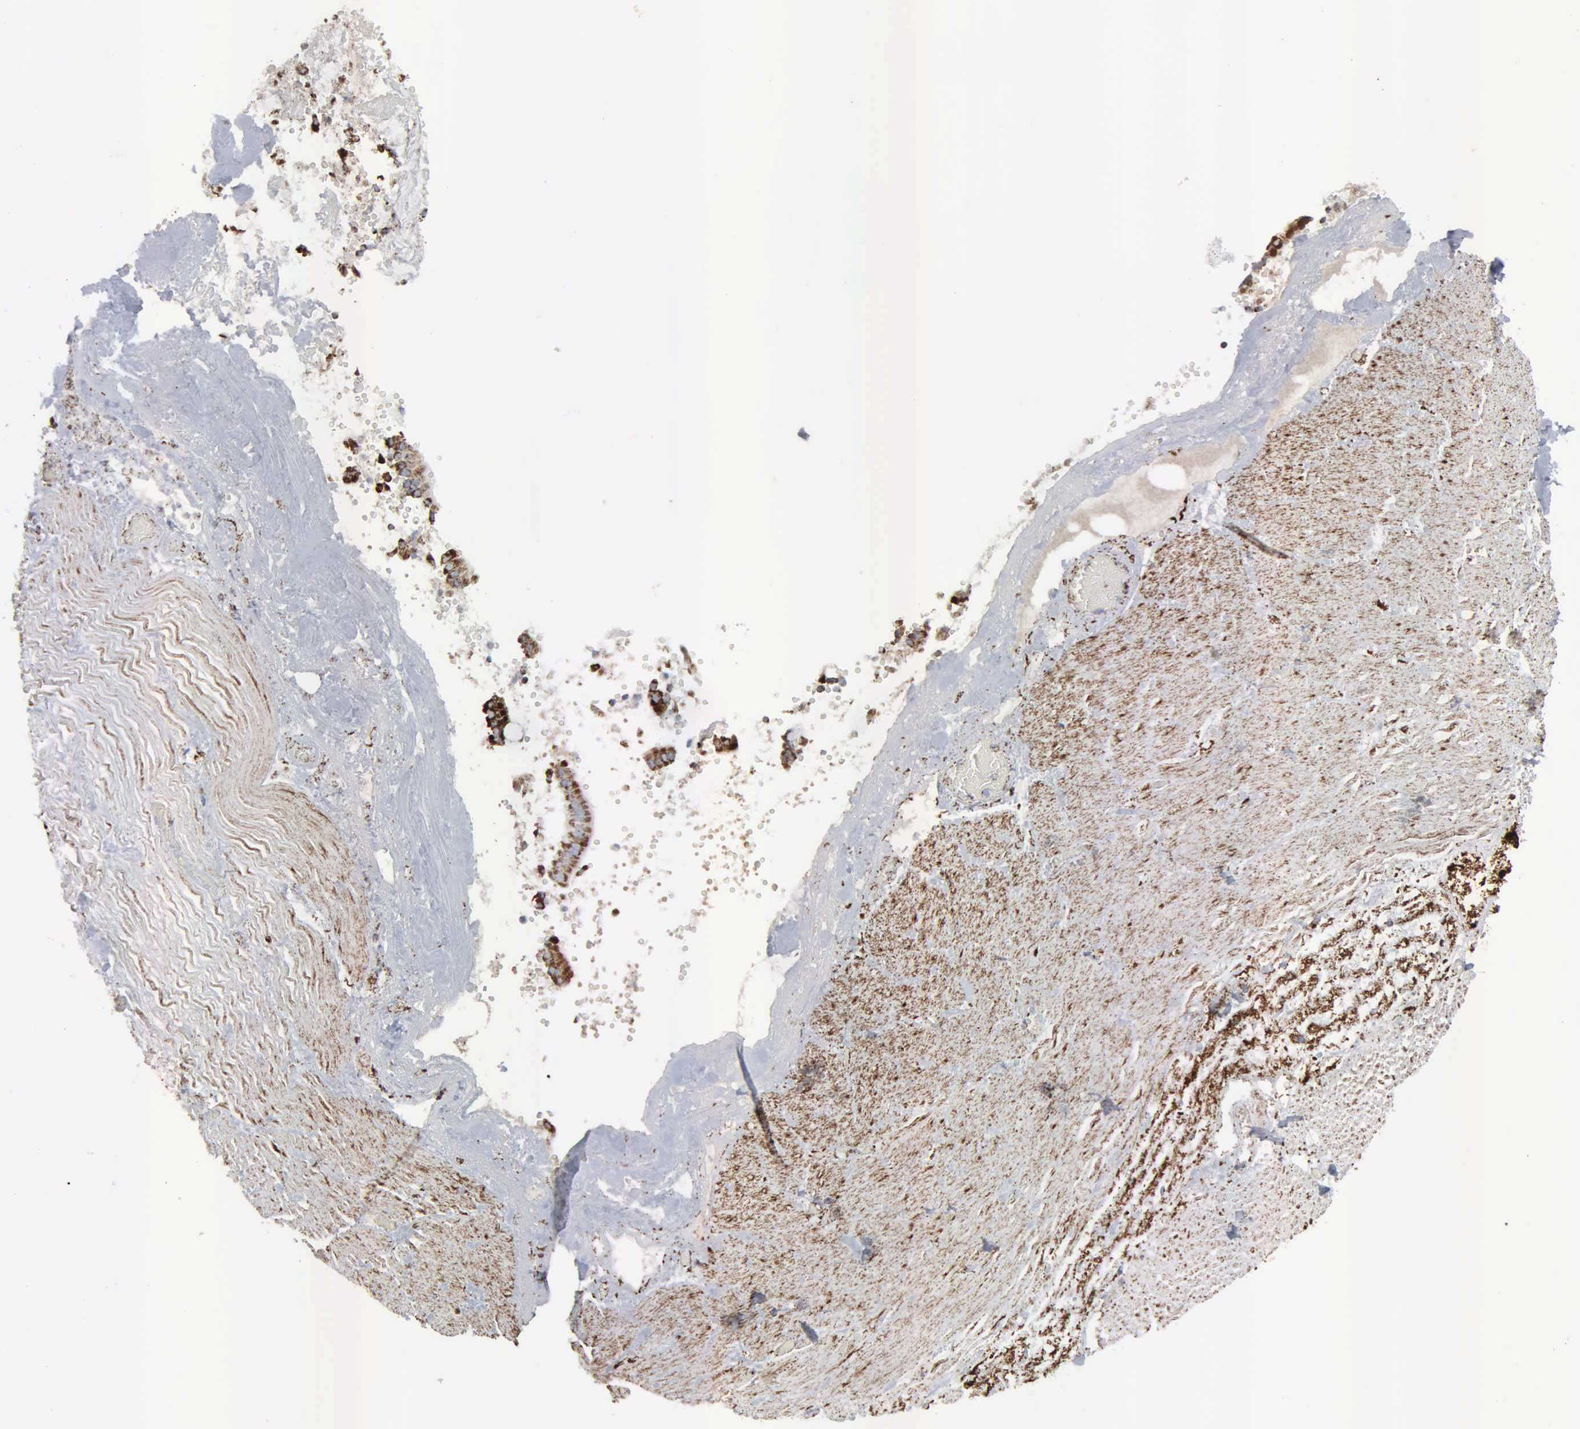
{"staining": {"intensity": "moderate", "quantity": ">75%", "location": "cytoplasmic/membranous"}, "tissue": "smooth muscle", "cell_type": "Smooth muscle cells", "image_type": "normal", "snomed": [{"axis": "morphology", "description": "Normal tissue, NOS"}, {"axis": "topography", "description": "Duodenum"}], "caption": "This histopathology image displays unremarkable smooth muscle stained with immunohistochemistry (IHC) to label a protein in brown. The cytoplasmic/membranous of smooth muscle cells show moderate positivity for the protein. Nuclei are counter-stained blue.", "gene": "HSPA9", "patient": {"sex": "male", "age": 63}}